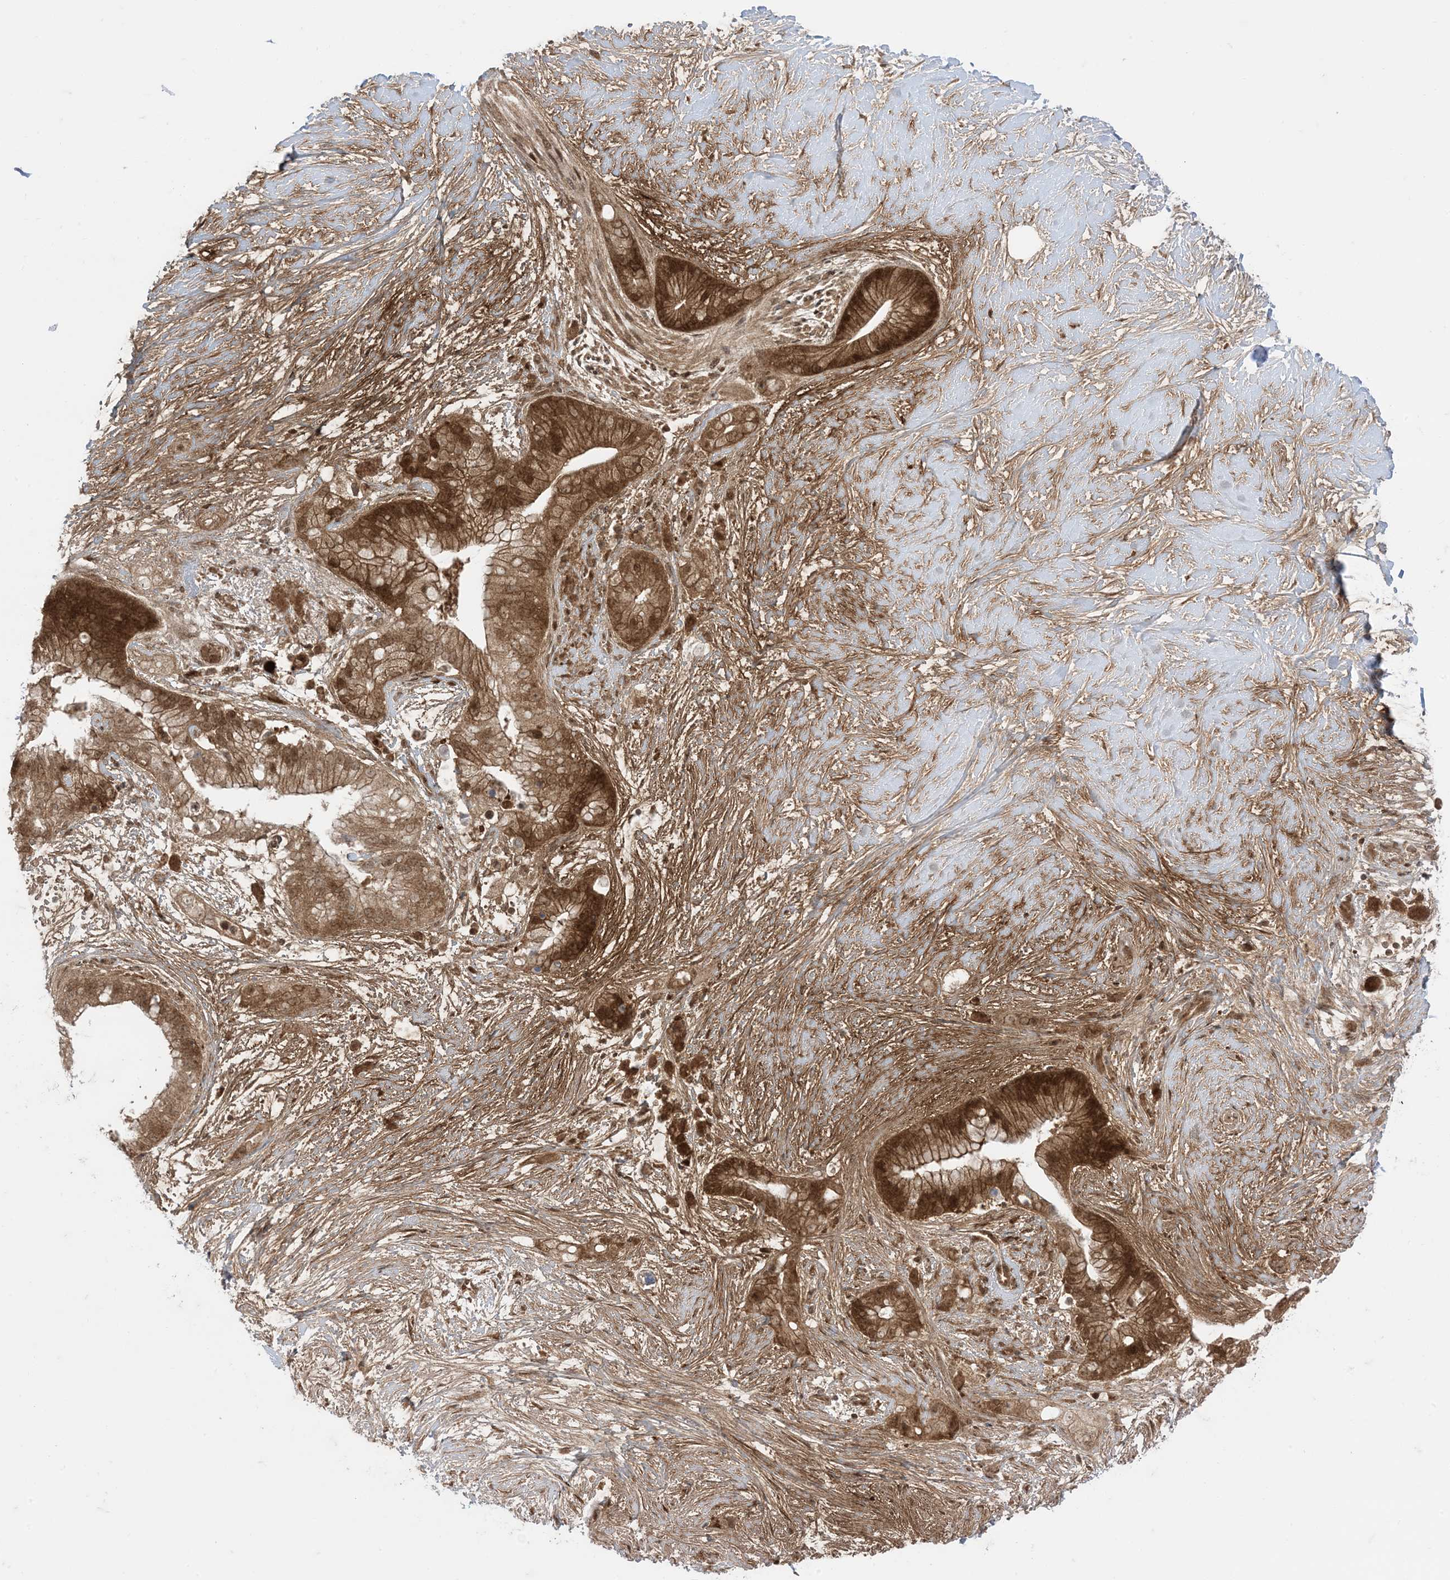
{"staining": {"intensity": "moderate", "quantity": ">75%", "location": "cytoplasmic/membranous,nuclear"}, "tissue": "pancreatic cancer", "cell_type": "Tumor cells", "image_type": "cancer", "snomed": [{"axis": "morphology", "description": "Adenocarcinoma, NOS"}, {"axis": "topography", "description": "Pancreas"}], "caption": "Immunohistochemistry (IHC) histopathology image of neoplastic tissue: pancreatic cancer (adenocarcinoma) stained using IHC reveals medium levels of moderate protein expression localized specifically in the cytoplasmic/membranous and nuclear of tumor cells, appearing as a cytoplasmic/membranous and nuclear brown color.", "gene": "PTPA", "patient": {"sex": "male", "age": 53}}